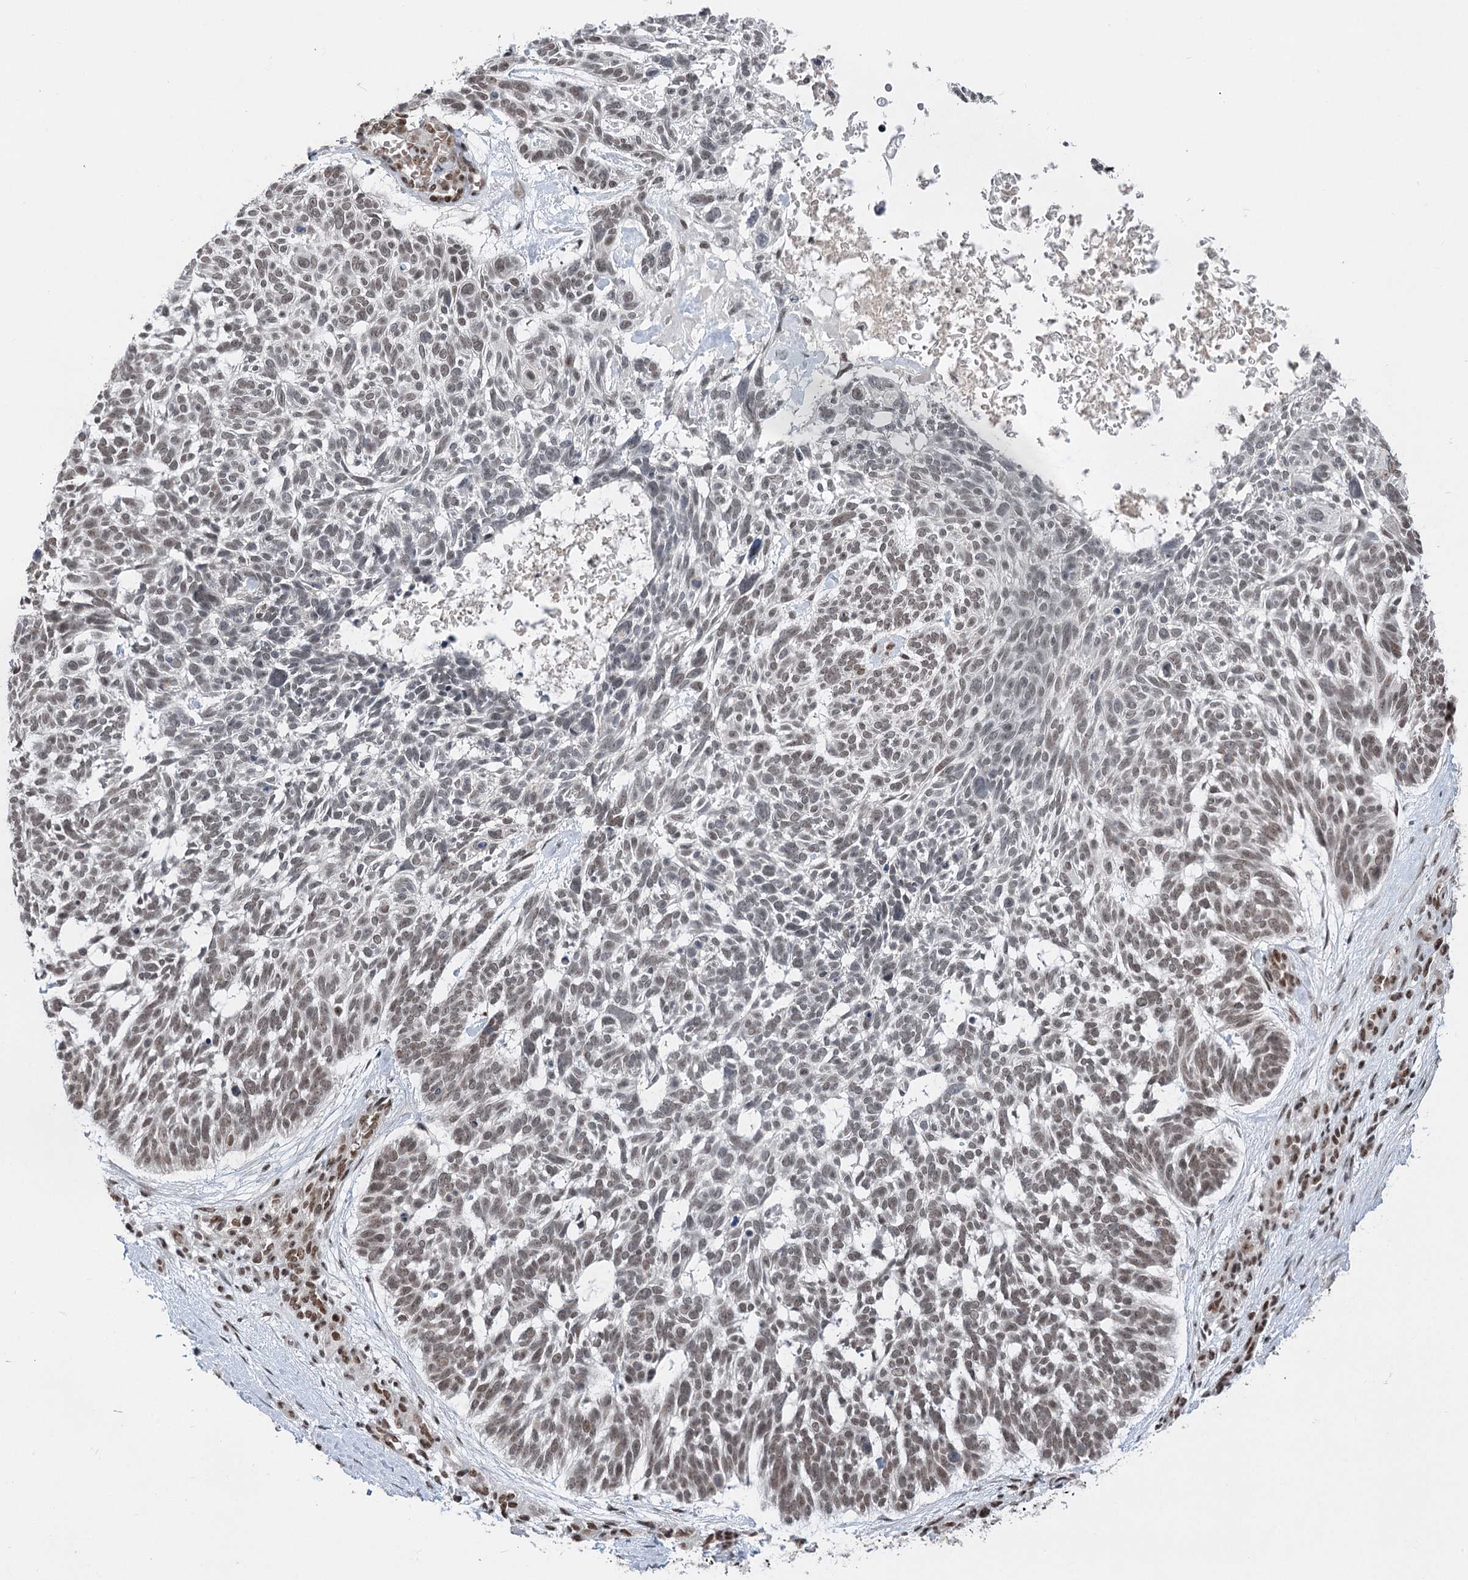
{"staining": {"intensity": "weak", "quantity": "25%-75%", "location": "nuclear"}, "tissue": "skin cancer", "cell_type": "Tumor cells", "image_type": "cancer", "snomed": [{"axis": "morphology", "description": "Basal cell carcinoma"}, {"axis": "topography", "description": "Skin"}], "caption": "Protein expression analysis of skin cancer (basal cell carcinoma) demonstrates weak nuclear expression in about 25%-75% of tumor cells.", "gene": "CGGBP1", "patient": {"sex": "male", "age": 88}}